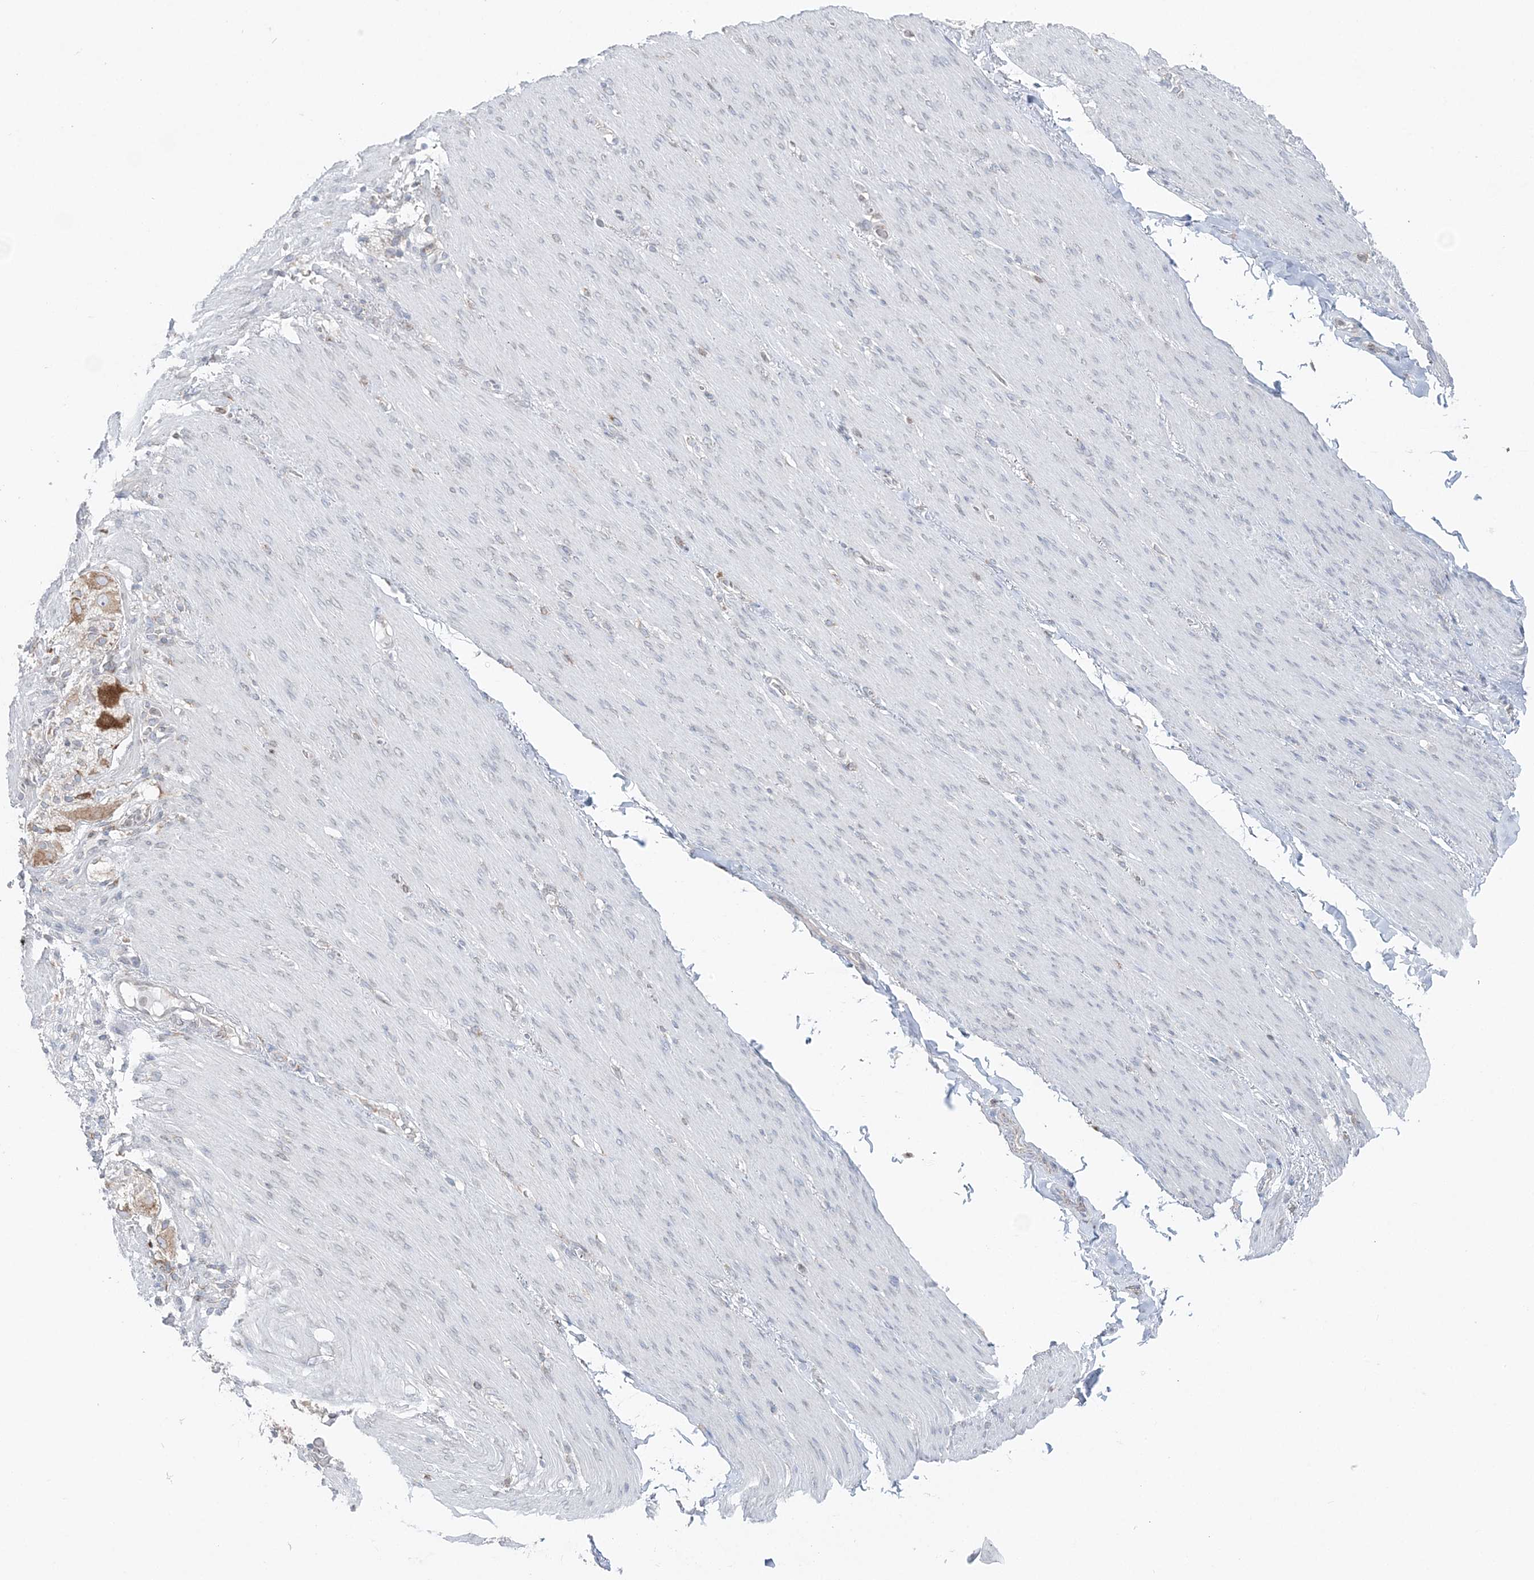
{"staining": {"intensity": "moderate", "quantity": "<25%", "location": "cytoplasmic/membranous"}, "tissue": "adipose tissue", "cell_type": "Adipocytes", "image_type": "normal", "snomed": [{"axis": "morphology", "description": "Normal tissue, NOS"}, {"axis": "topography", "description": "Colon"}, {"axis": "topography", "description": "Peripheral nerve tissue"}], "caption": "High-magnification brightfield microscopy of unremarkable adipose tissue stained with DAB (3,3'-diaminobenzidine) (brown) and counterstained with hematoxylin (blue). adipocytes exhibit moderate cytoplasmic/membranous positivity is identified in about<25% of cells.", "gene": "TMED10", "patient": {"sex": "female", "age": 61}}